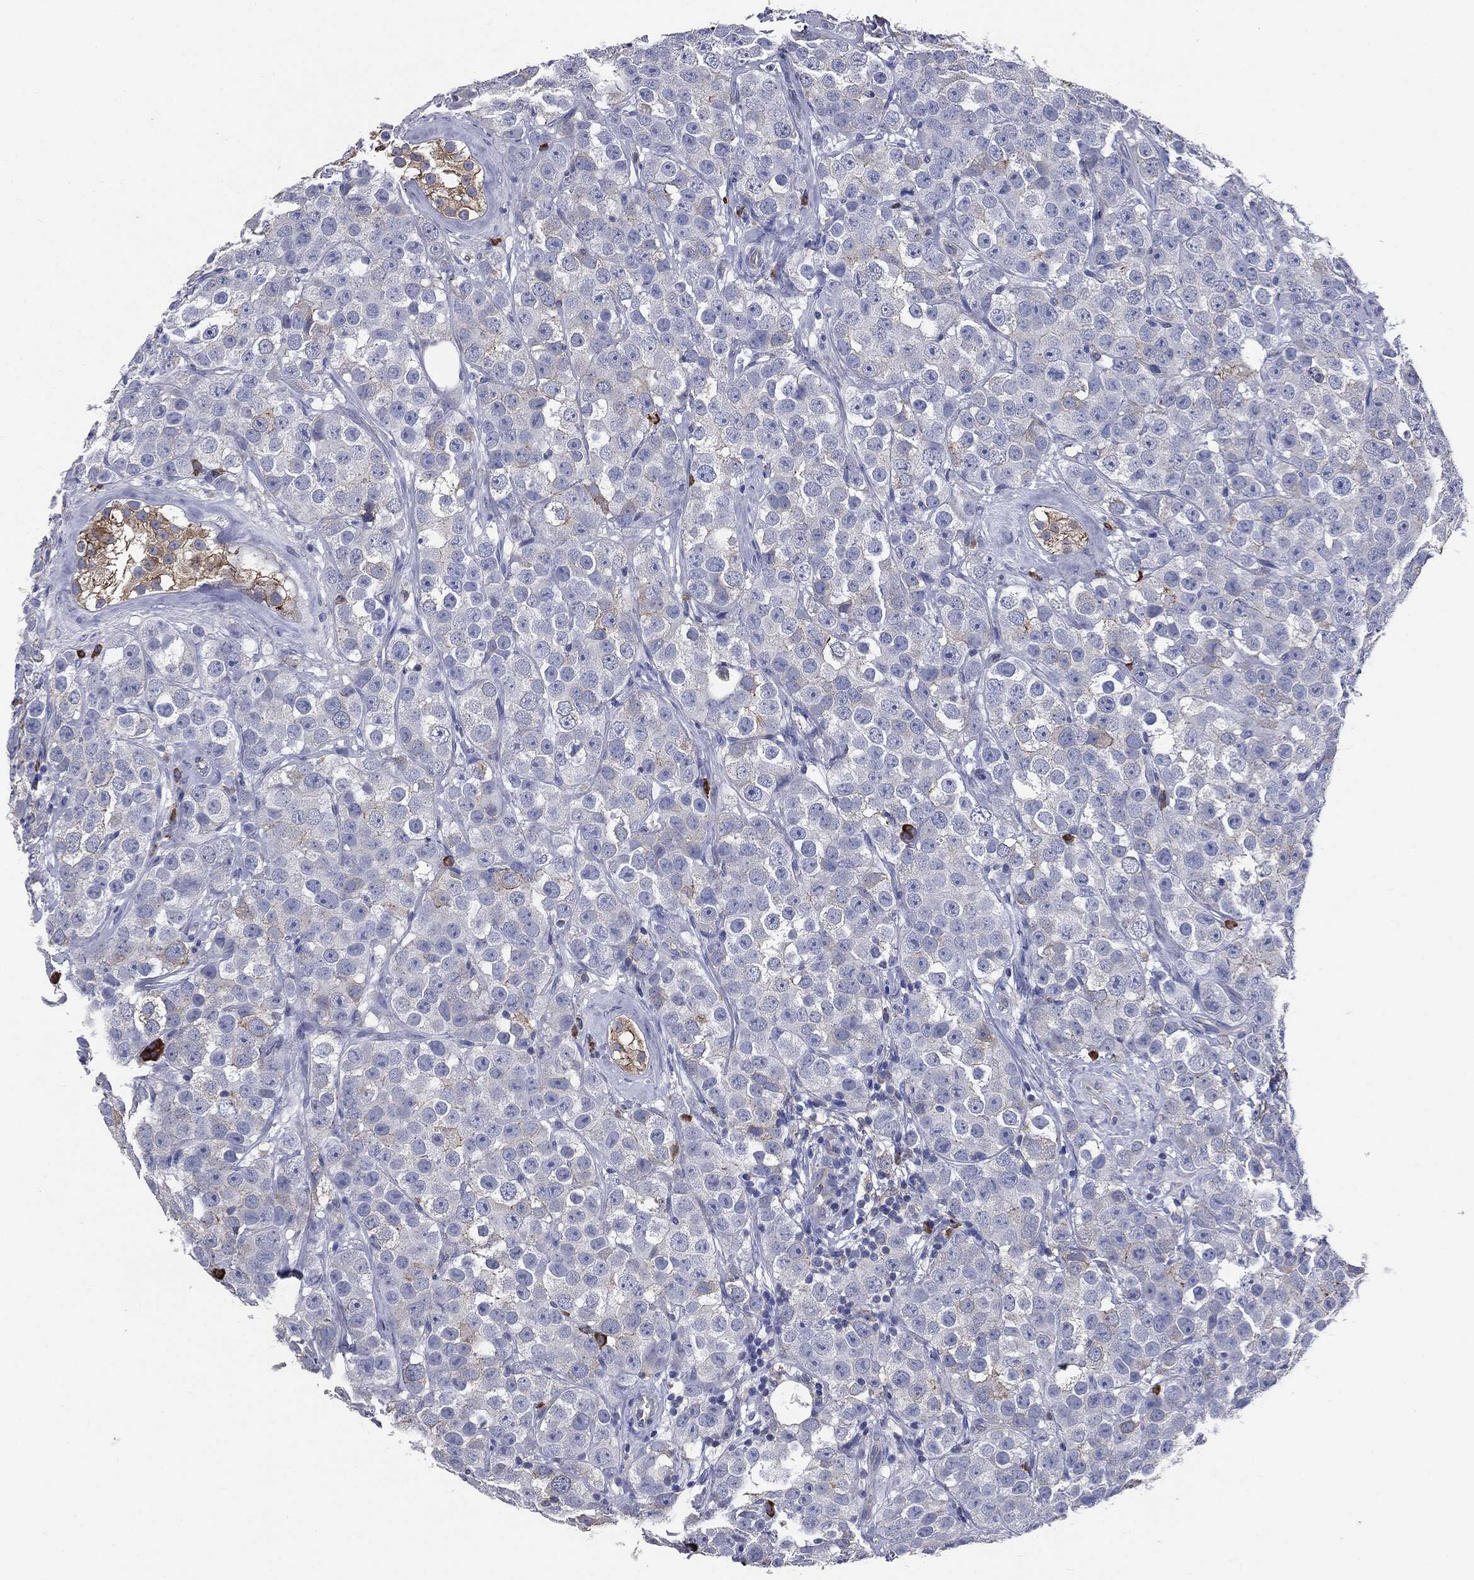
{"staining": {"intensity": "negative", "quantity": "none", "location": "none"}, "tissue": "testis cancer", "cell_type": "Tumor cells", "image_type": "cancer", "snomed": [{"axis": "morphology", "description": "Seminoma, NOS"}, {"axis": "topography", "description": "Testis"}], "caption": "DAB immunohistochemical staining of testis cancer (seminoma) displays no significant positivity in tumor cells.", "gene": "PTGS2", "patient": {"sex": "male", "age": 28}}